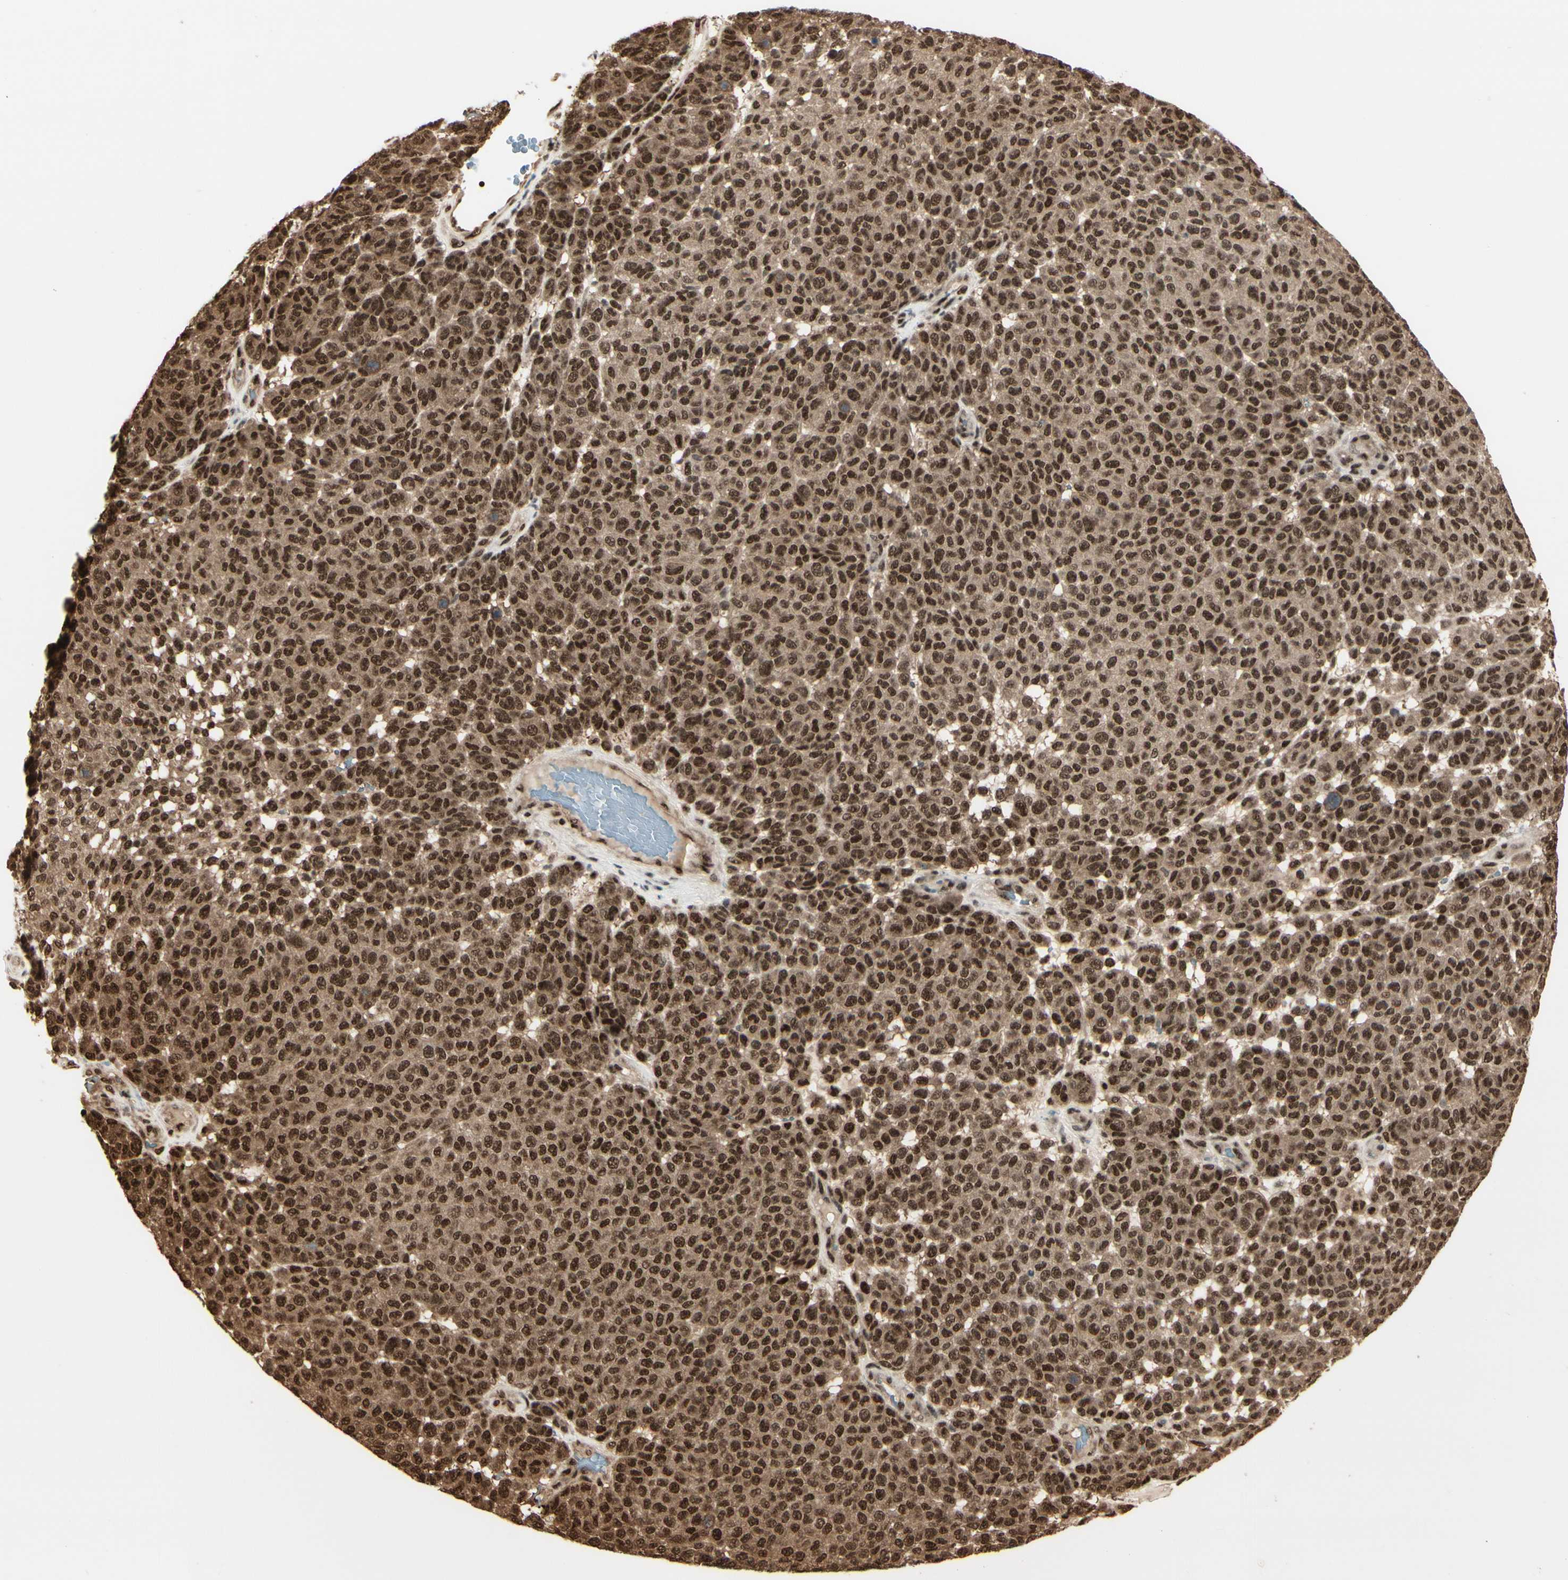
{"staining": {"intensity": "strong", "quantity": ">75%", "location": "cytoplasmic/membranous,nuclear"}, "tissue": "melanoma", "cell_type": "Tumor cells", "image_type": "cancer", "snomed": [{"axis": "morphology", "description": "Malignant melanoma, NOS"}, {"axis": "topography", "description": "Skin"}], "caption": "Immunohistochemical staining of human malignant melanoma shows high levels of strong cytoplasmic/membranous and nuclear expression in about >75% of tumor cells.", "gene": "HSF1", "patient": {"sex": "male", "age": 59}}